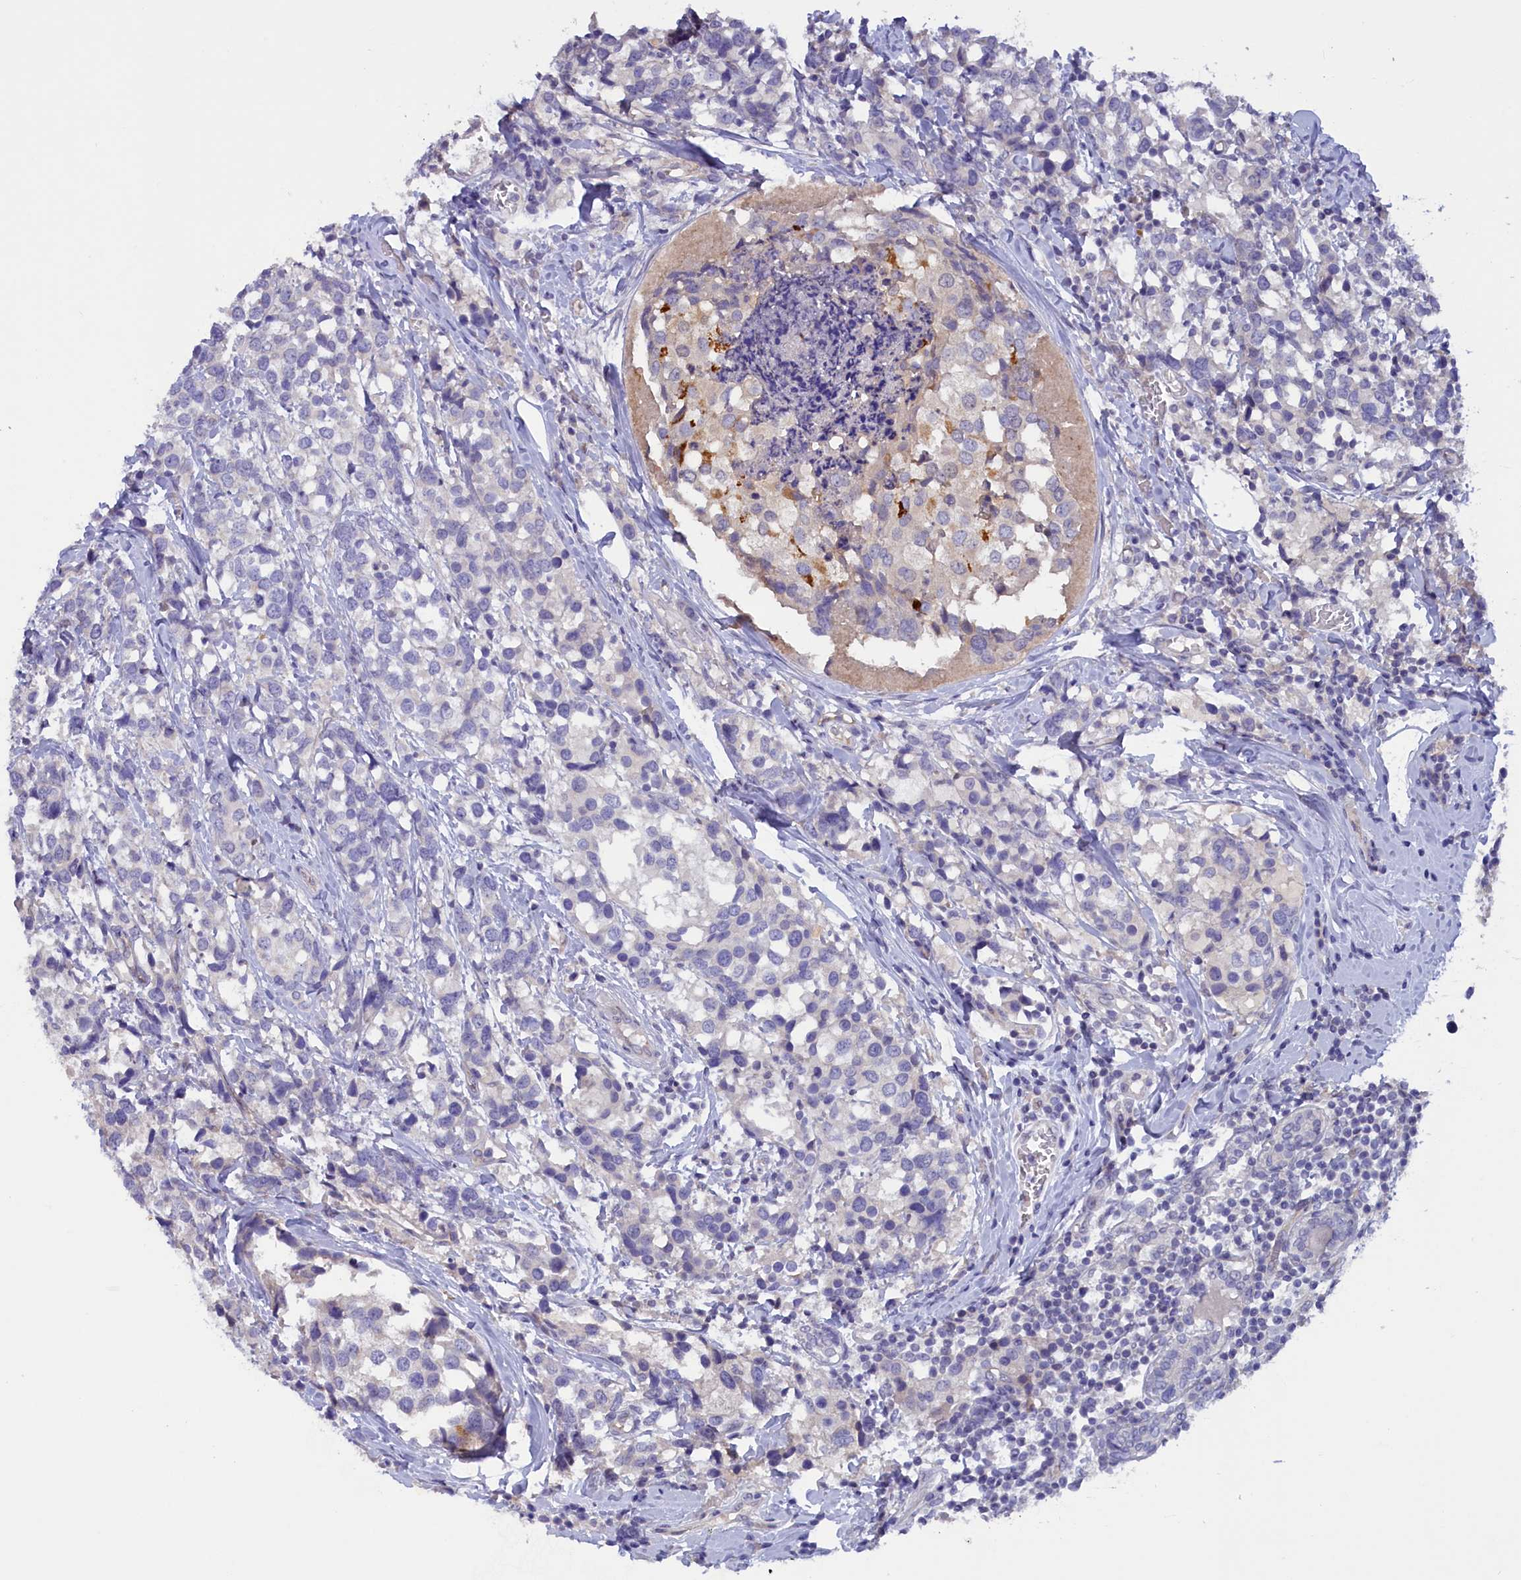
{"staining": {"intensity": "negative", "quantity": "none", "location": "none"}, "tissue": "breast cancer", "cell_type": "Tumor cells", "image_type": "cancer", "snomed": [{"axis": "morphology", "description": "Lobular carcinoma"}, {"axis": "topography", "description": "Breast"}], "caption": "Immunohistochemical staining of breast lobular carcinoma shows no significant positivity in tumor cells.", "gene": "ZSWIM4", "patient": {"sex": "female", "age": 59}}